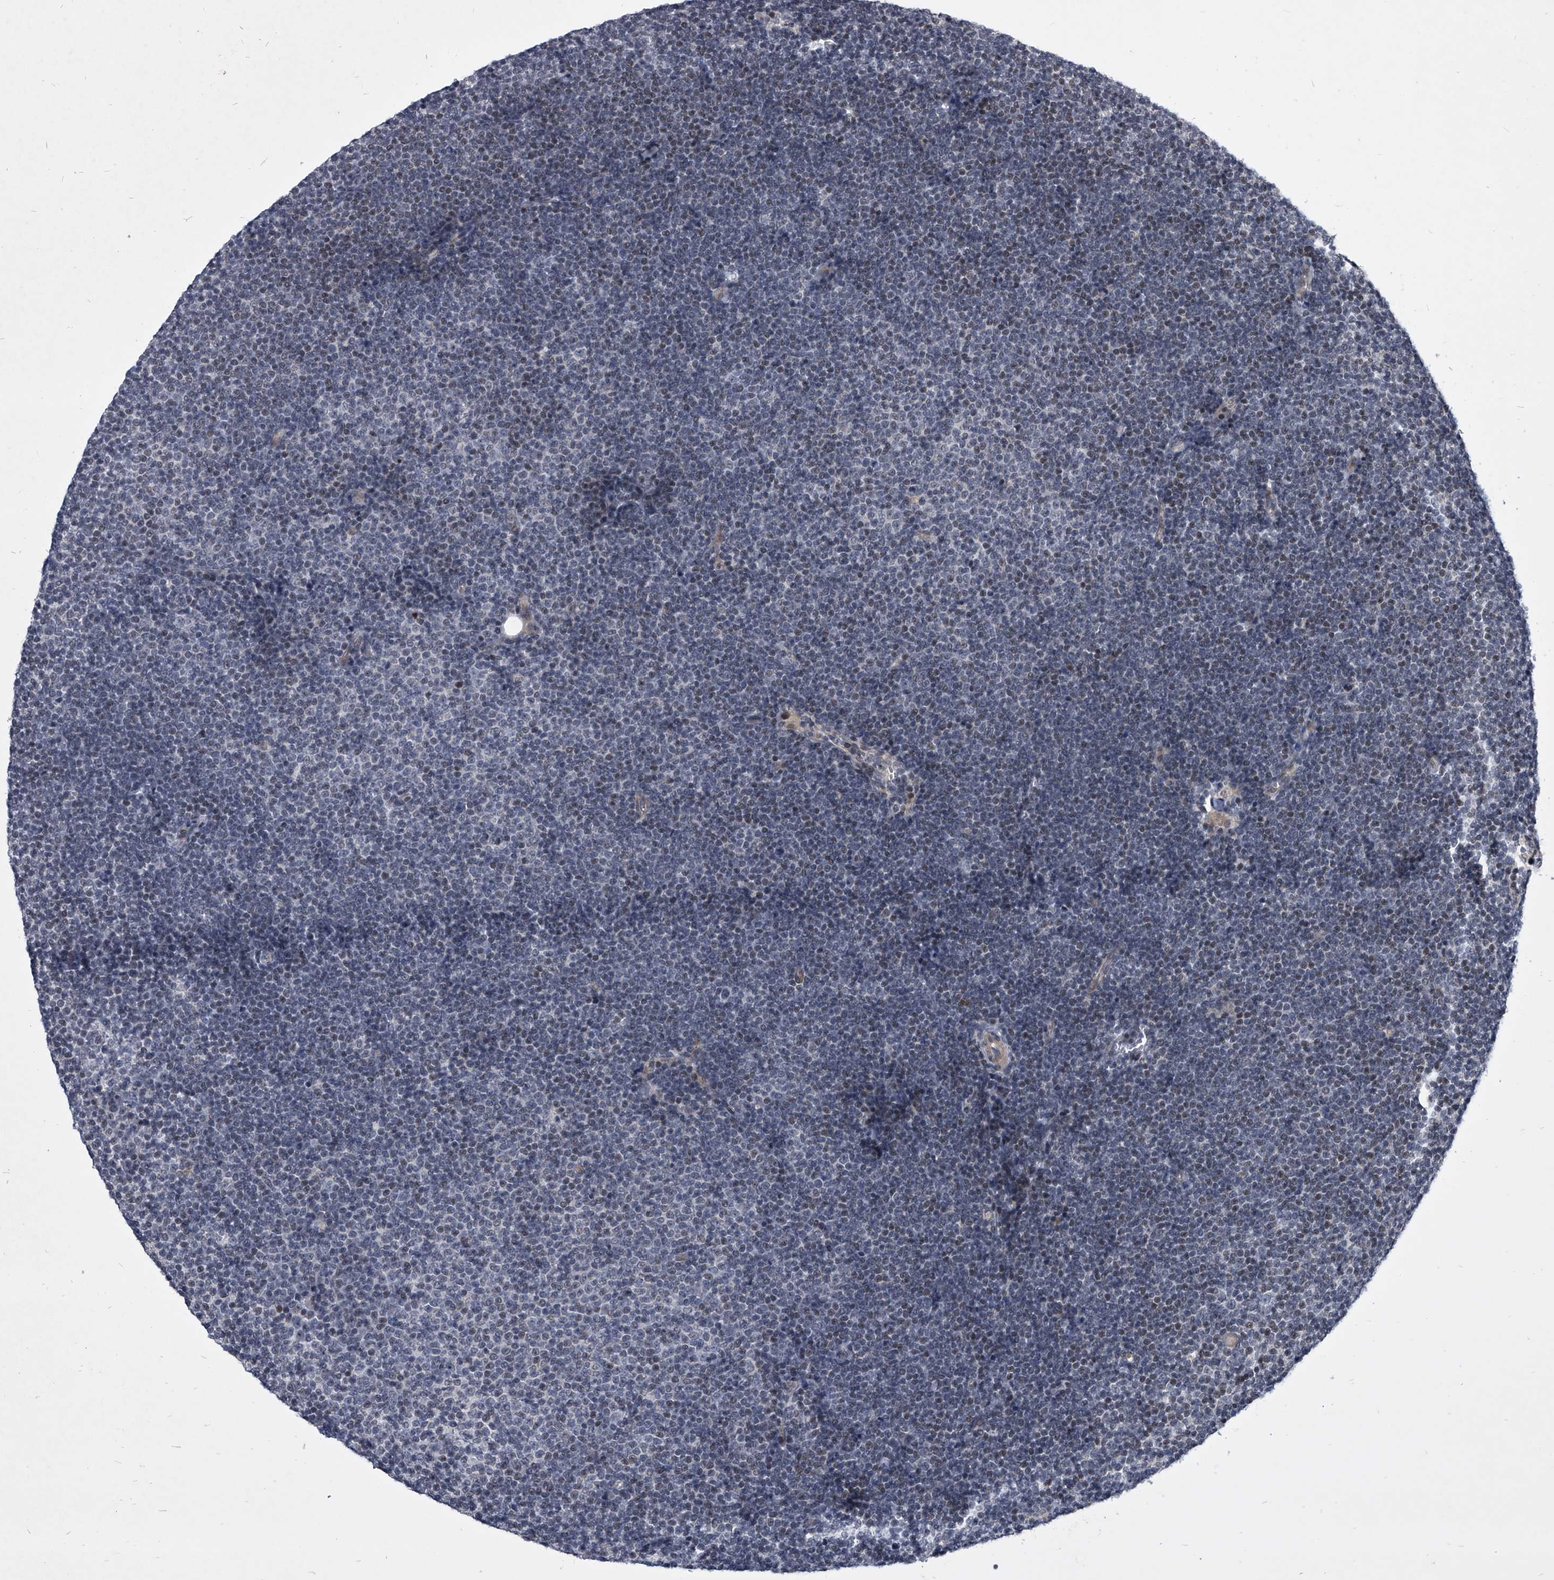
{"staining": {"intensity": "weak", "quantity": "<25%", "location": "nuclear"}, "tissue": "lymphoma", "cell_type": "Tumor cells", "image_type": "cancer", "snomed": [{"axis": "morphology", "description": "Malignant lymphoma, non-Hodgkin's type, Low grade"}, {"axis": "topography", "description": "Lymph node"}], "caption": "An IHC photomicrograph of low-grade malignant lymphoma, non-Hodgkin's type is shown. There is no staining in tumor cells of low-grade malignant lymphoma, non-Hodgkin's type.", "gene": "ZNF76", "patient": {"sex": "female", "age": 53}}